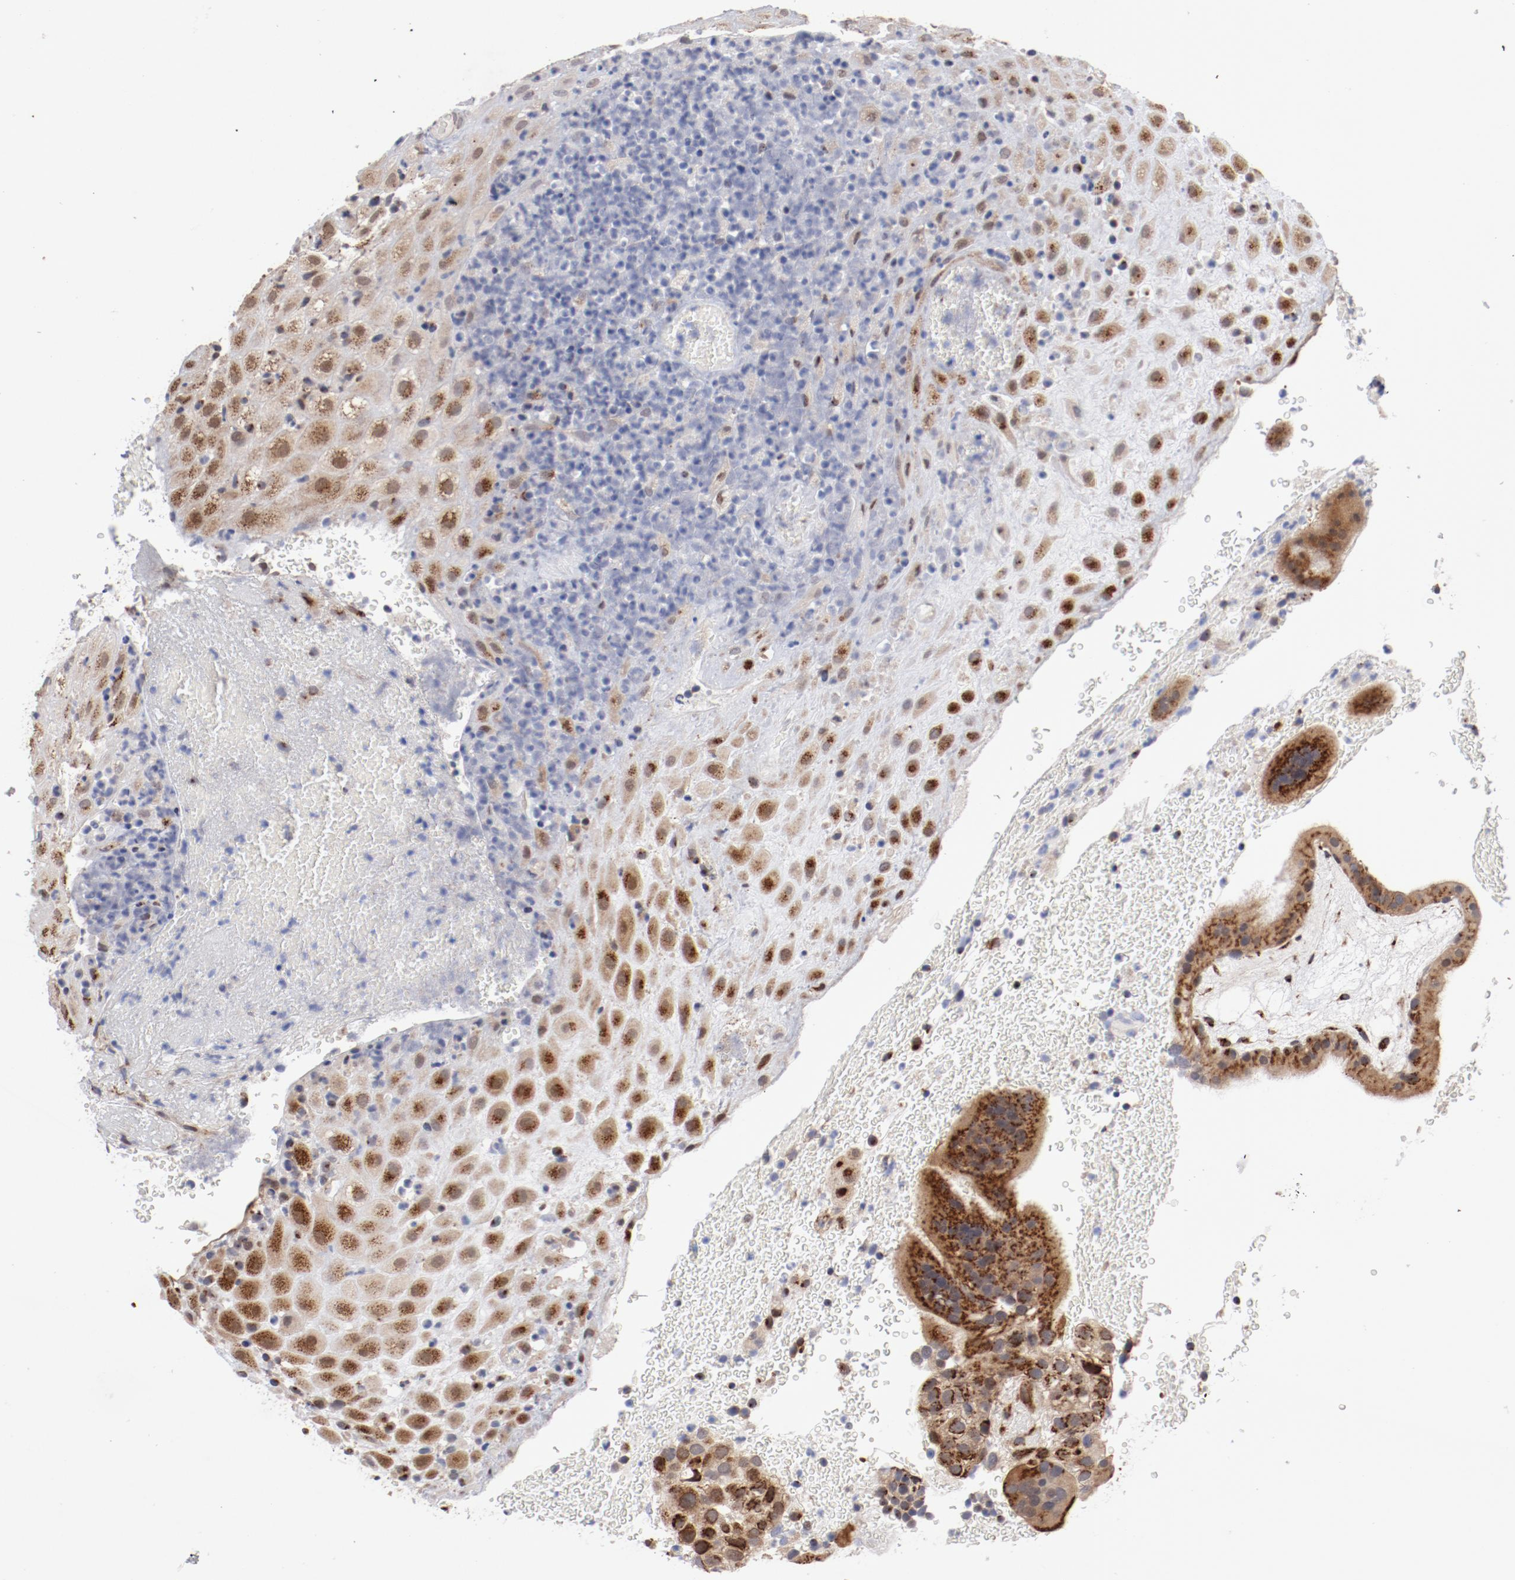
{"staining": {"intensity": "moderate", "quantity": ">75%", "location": "cytoplasmic/membranous"}, "tissue": "placenta", "cell_type": "Decidual cells", "image_type": "normal", "snomed": [{"axis": "morphology", "description": "Normal tissue, NOS"}, {"axis": "topography", "description": "Placenta"}], "caption": "Protein expression analysis of unremarkable human placenta reveals moderate cytoplasmic/membranous positivity in about >75% of decidual cells.", "gene": "RPL12", "patient": {"sex": "female", "age": 19}}